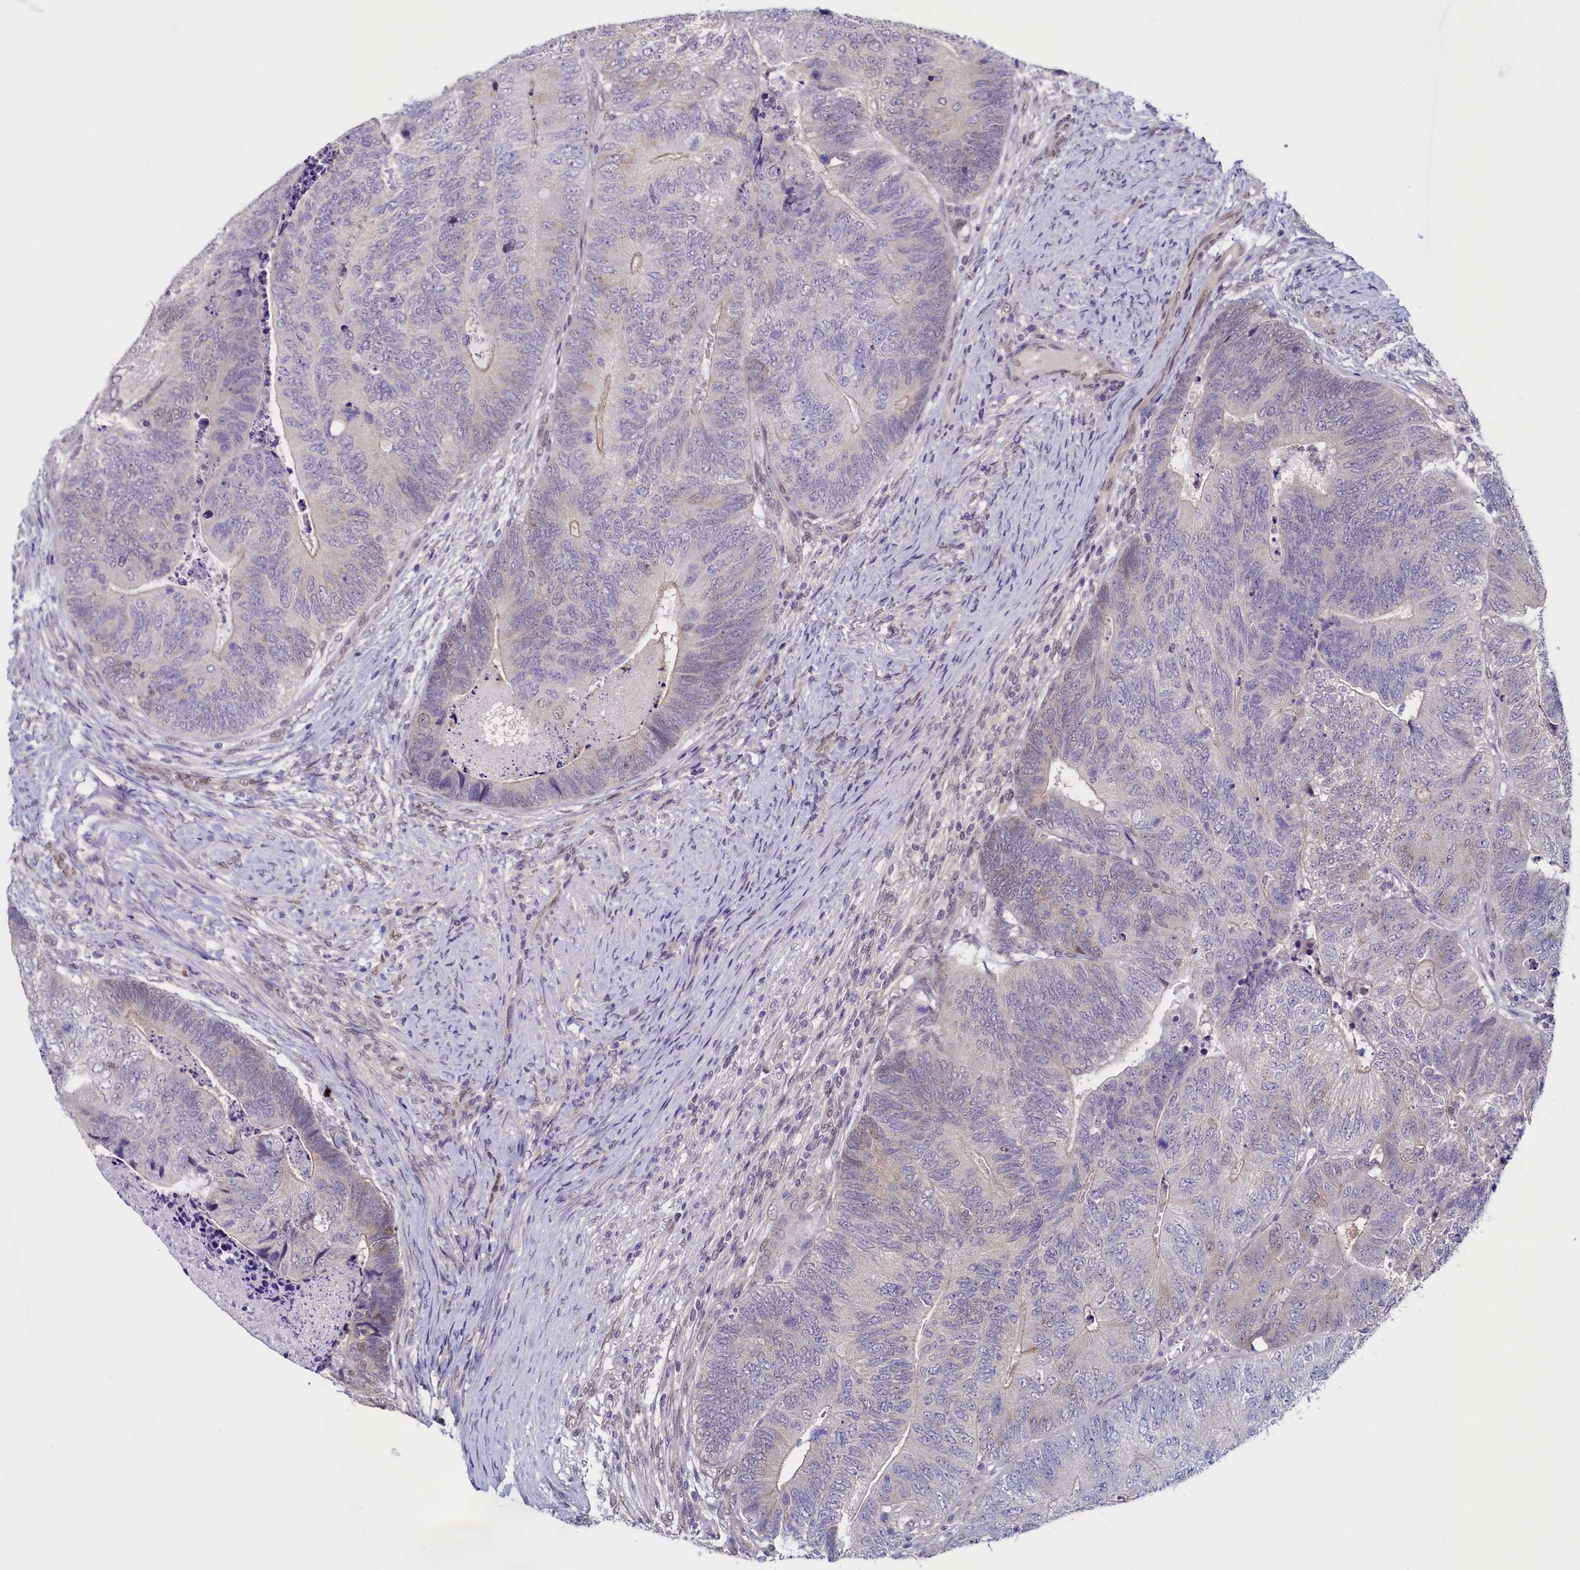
{"staining": {"intensity": "weak", "quantity": "<25%", "location": "nuclear"}, "tissue": "colorectal cancer", "cell_type": "Tumor cells", "image_type": "cancer", "snomed": [{"axis": "morphology", "description": "Adenocarcinoma, NOS"}, {"axis": "topography", "description": "Colon"}], "caption": "This is an immunohistochemistry histopathology image of human colorectal cancer. There is no expression in tumor cells.", "gene": "FLYWCH2", "patient": {"sex": "female", "age": 67}}